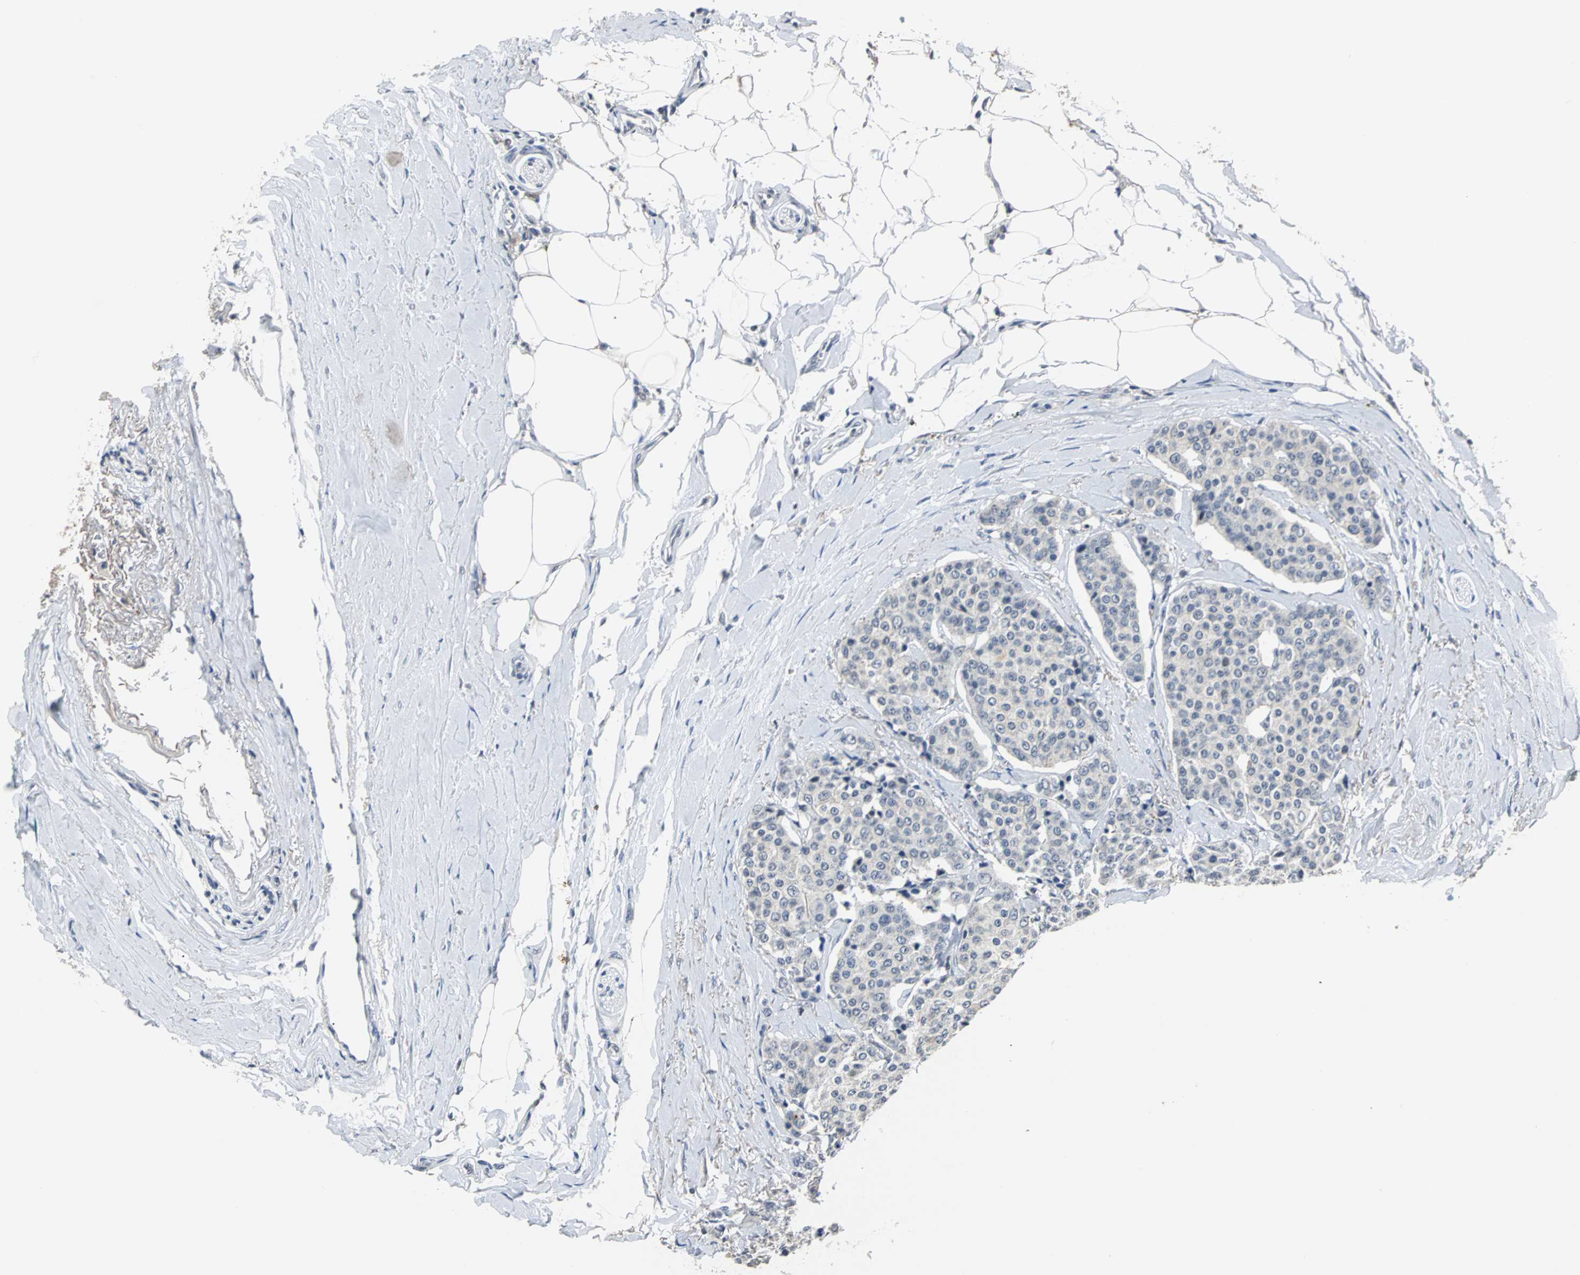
{"staining": {"intensity": "weak", "quantity": "<25%", "location": "cytoplasmic/membranous"}, "tissue": "carcinoid", "cell_type": "Tumor cells", "image_type": "cancer", "snomed": [{"axis": "morphology", "description": "Carcinoid, malignant, NOS"}, {"axis": "topography", "description": "Colon"}], "caption": "DAB immunohistochemical staining of malignant carcinoid reveals no significant staining in tumor cells.", "gene": "HLX", "patient": {"sex": "female", "age": 61}}